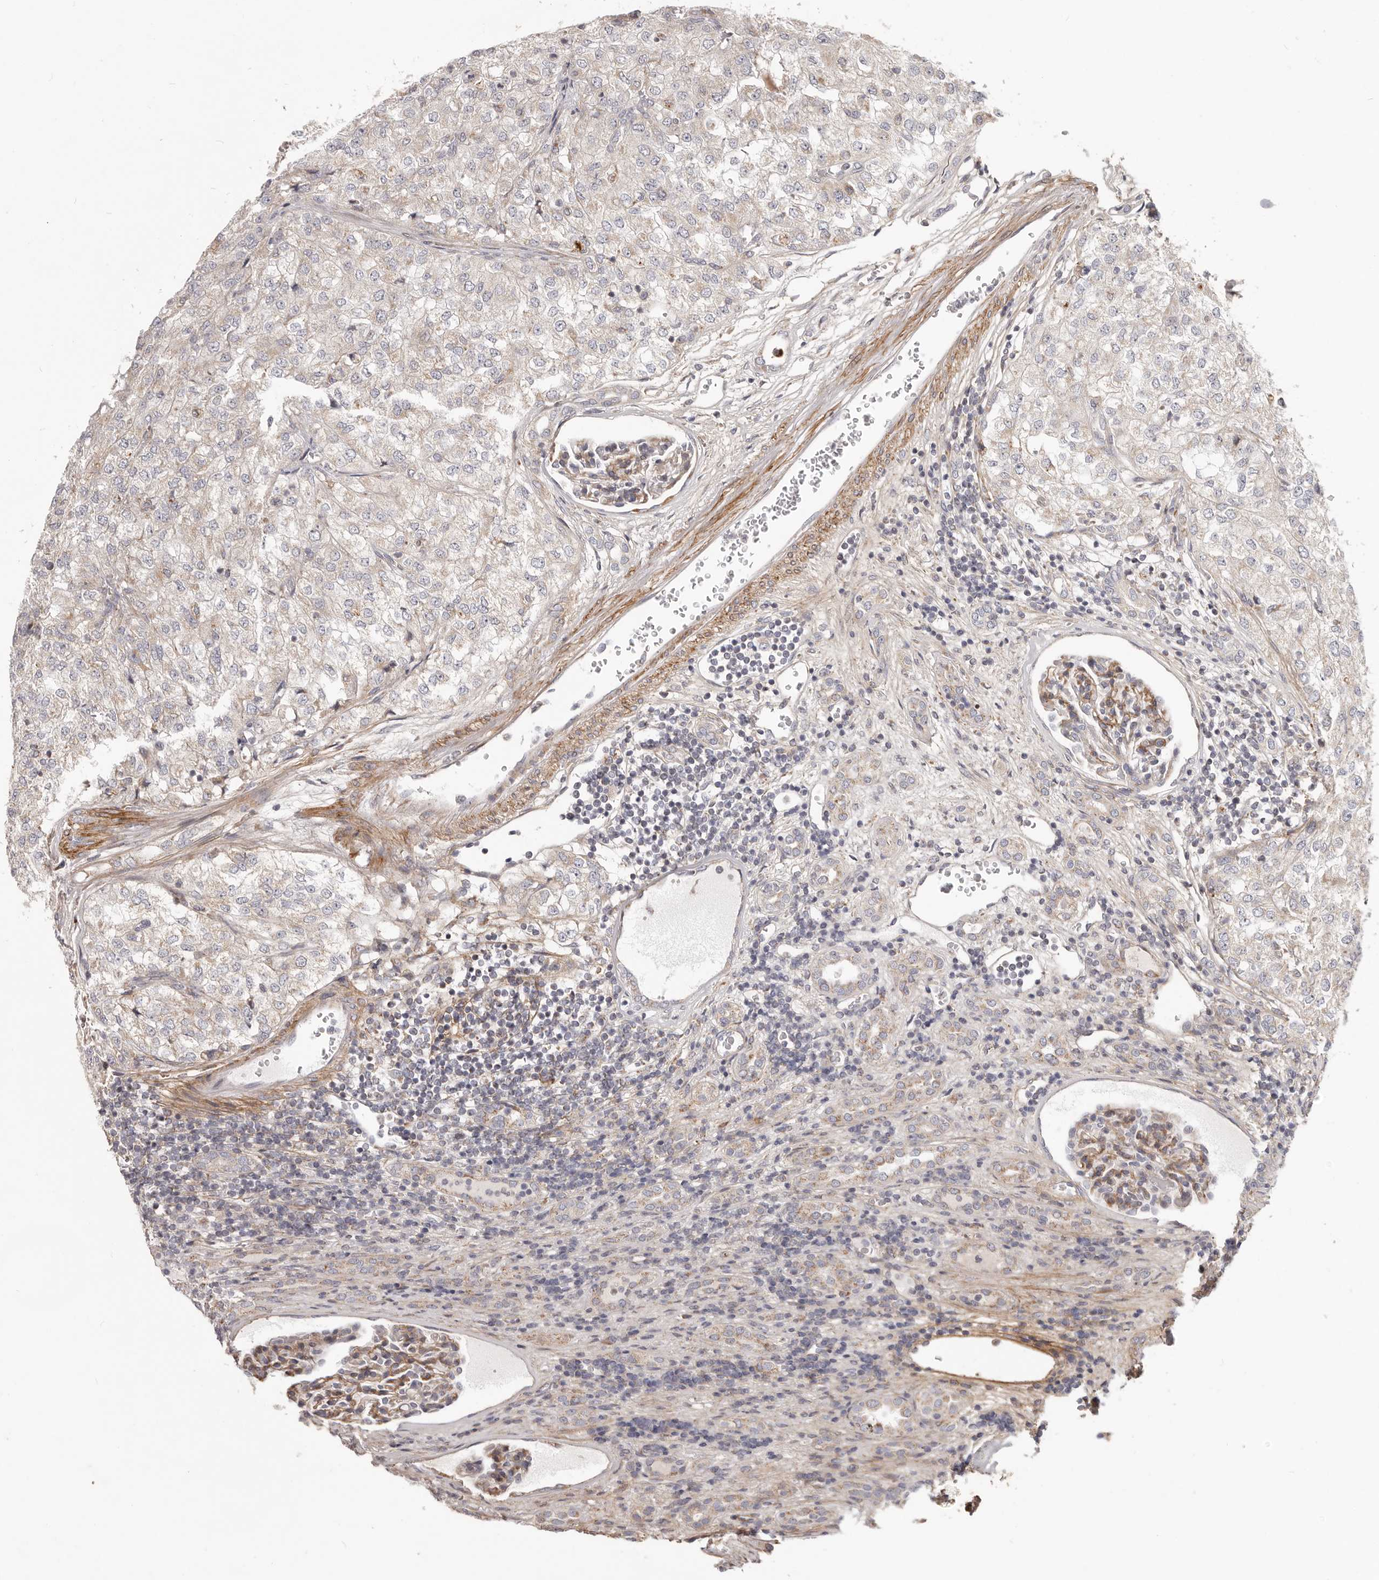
{"staining": {"intensity": "negative", "quantity": "none", "location": "none"}, "tissue": "renal cancer", "cell_type": "Tumor cells", "image_type": "cancer", "snomed": [{"axis": "morphology", "description": "Adenocarcinoma, NOS"}, {"axis": "topography", "description": "Kidney"}], "caption": "Renal adenocarcinoma was stained to show a protein in brown. There is no significant positivity in tumor cells.", "gene": "MRPS10", "patient": {"sex": "female", "age": 54}}